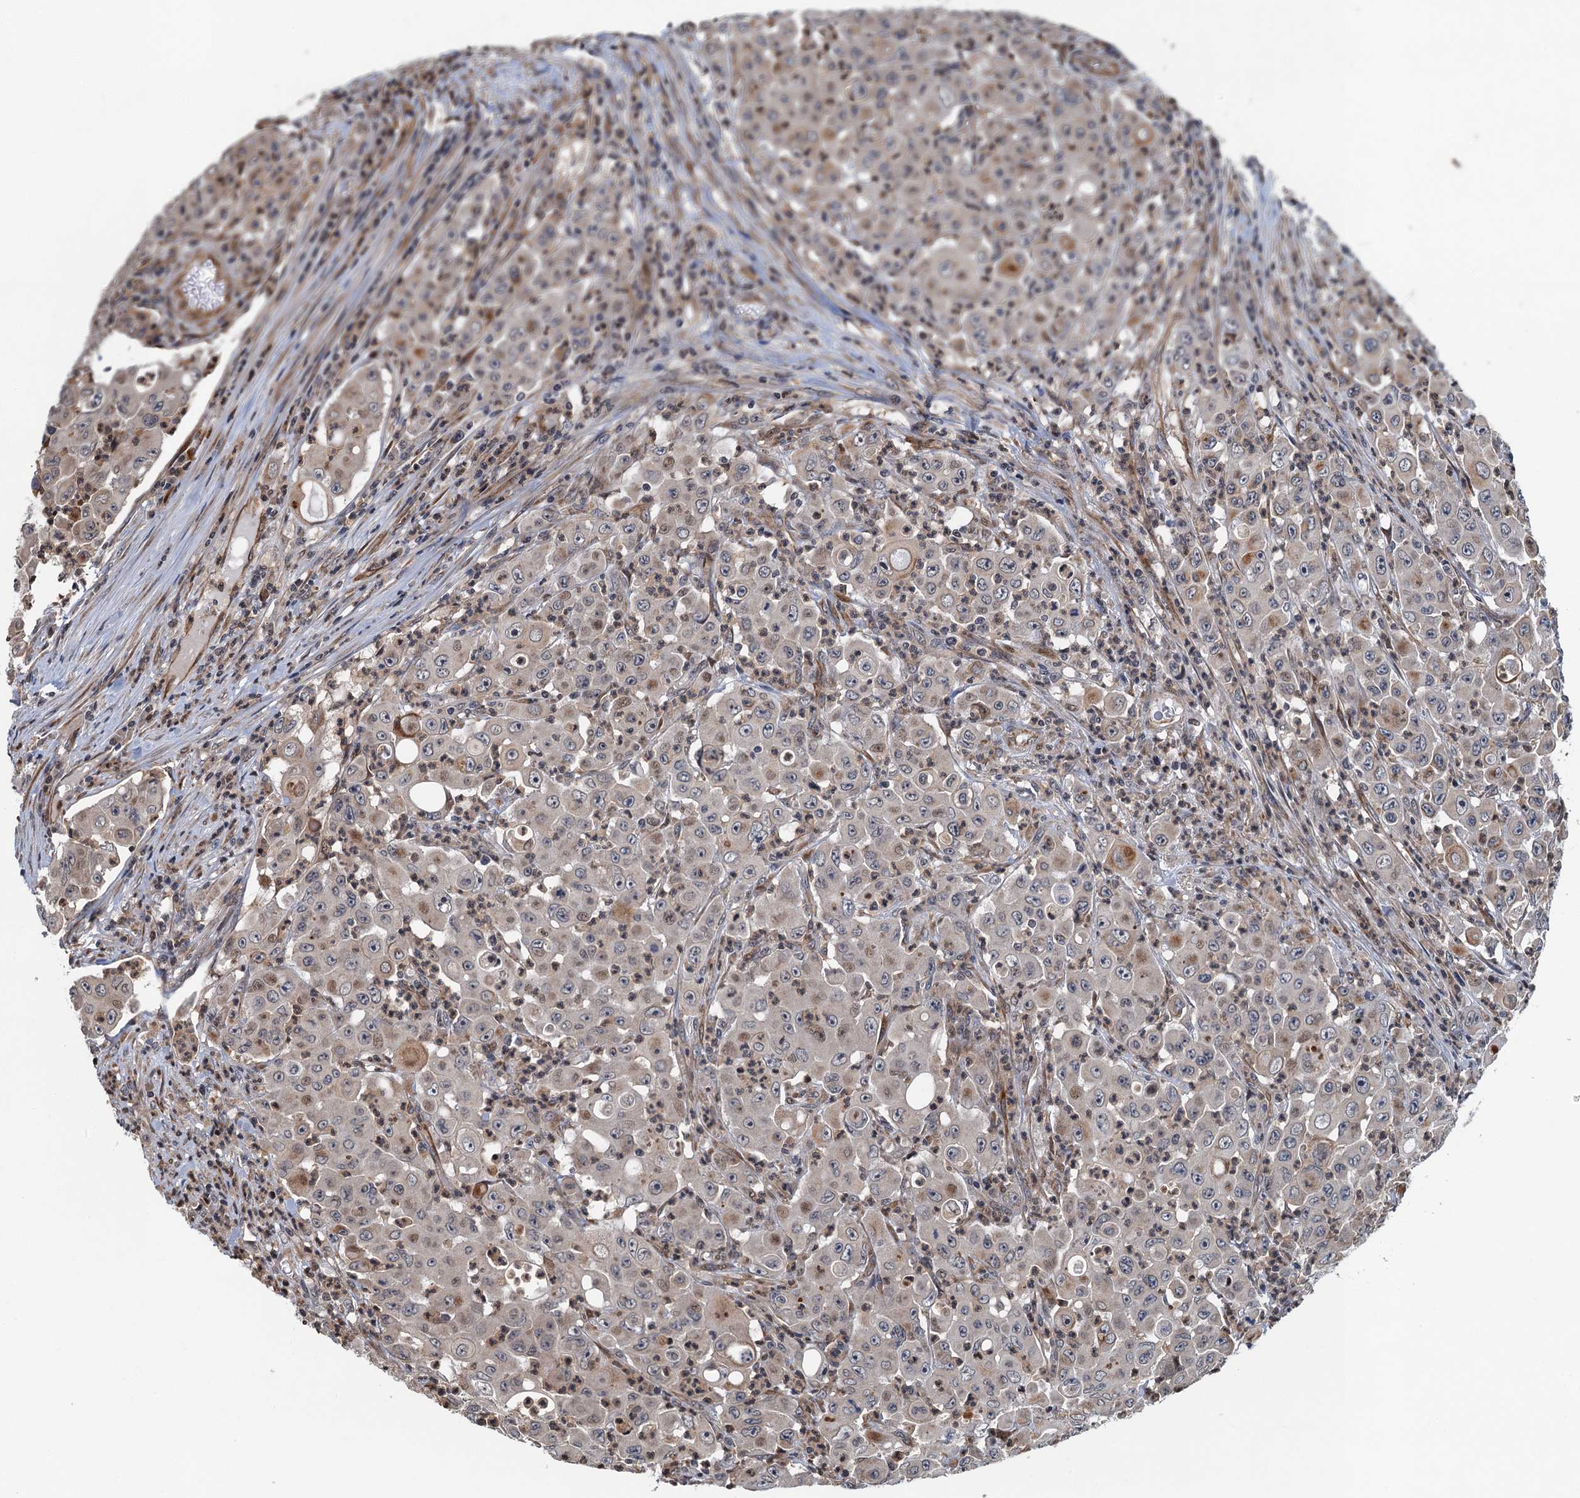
{"staining": {"intensity": "weak", "quantity": "<25%", "location": "cytoplasmic/membranous"}, "tissue": "colorectal cancer", "cell_type": "Tumor cells", "image_type": "cancer", "snomed": [{"axis": "morphology", "description": "Adenocarcinoma, NOS"}, {"axis": "topography", "description": "Colon"}], "caption": "Immunohistochemical staining of human adenocarcinoma (colorectal) reveals no significant expression in tumor cells.", "gene": "WHAMM", "patient": {"sex": "male", "age": 51}}